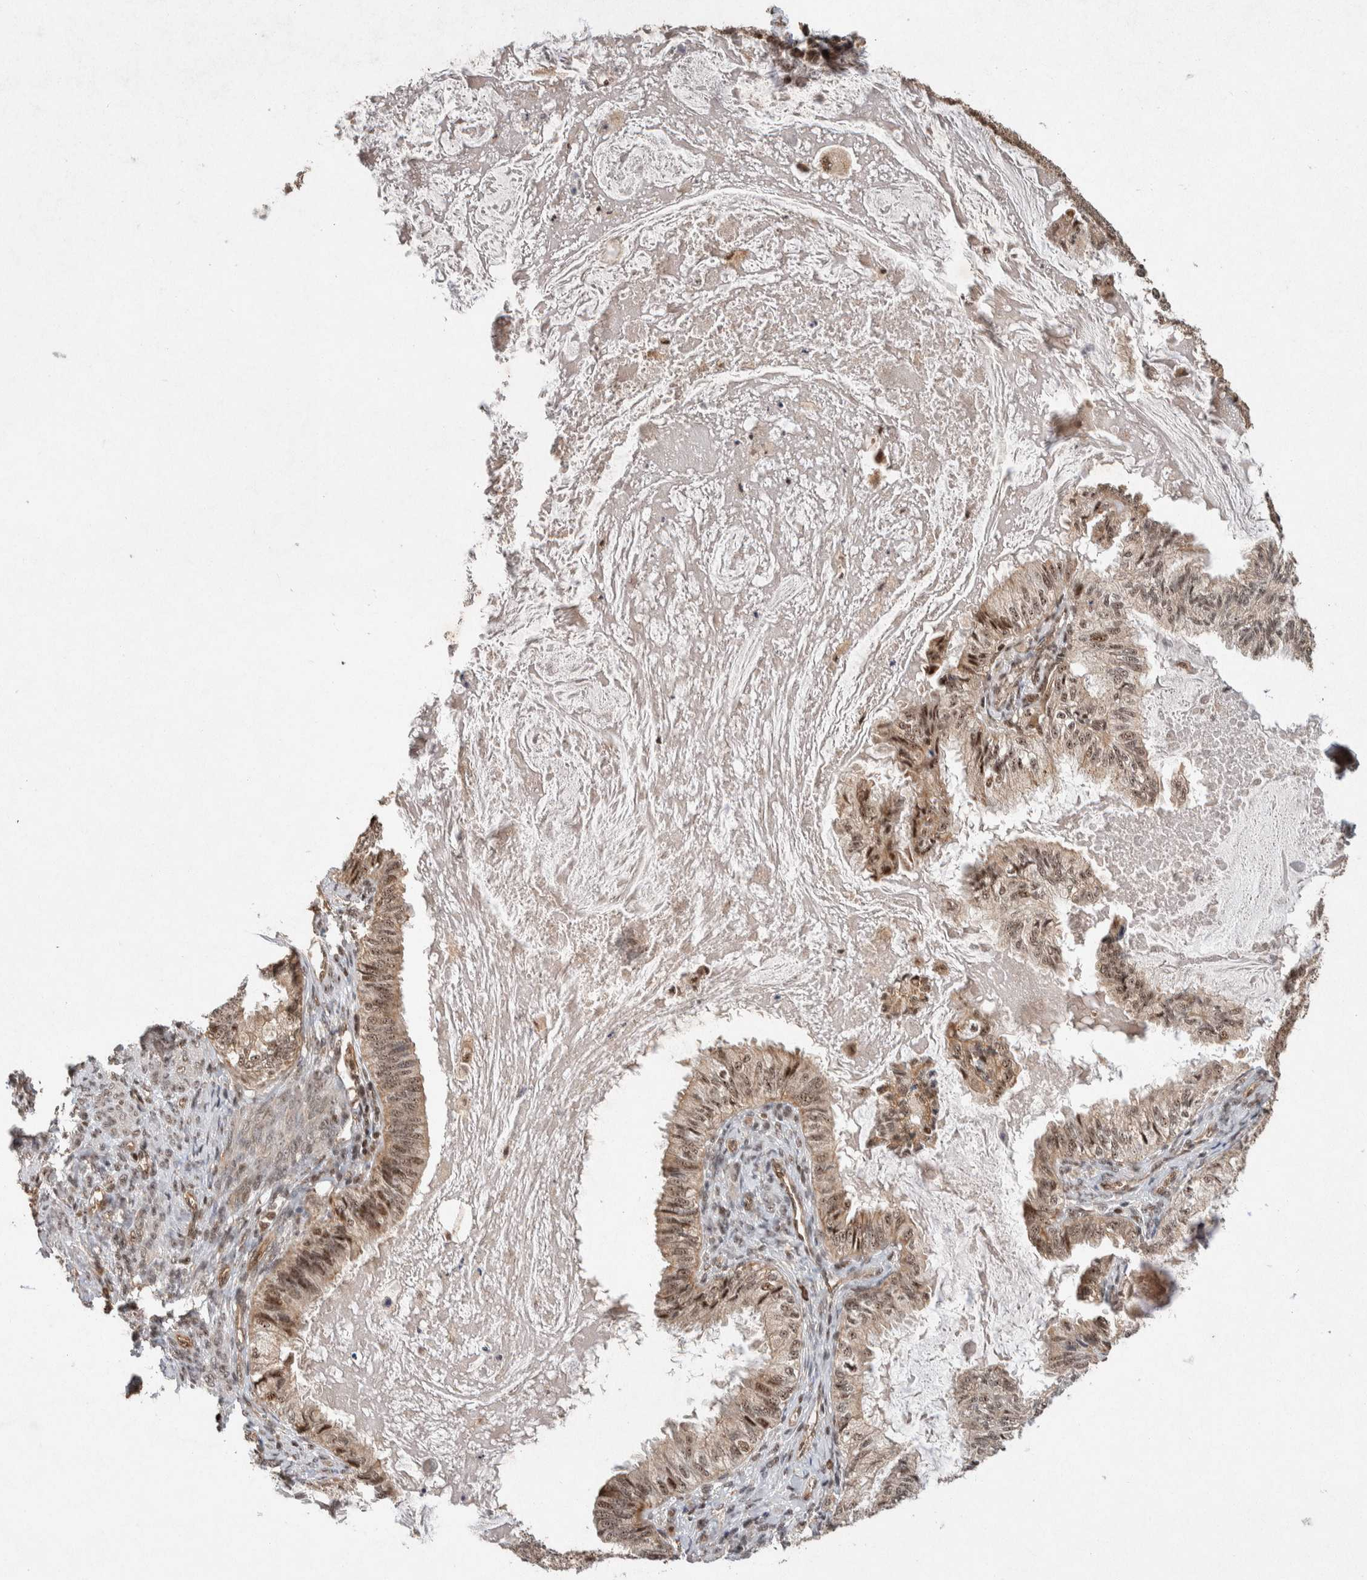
{"staining": {"intensity": "moderate", "quantity": ">75%", "location": "nuclear"}, "tissue": "cervical cancer", "cell_type": "Tumor cells", "image_type": "cancer", "snomed": [{"axis": "morphology", "description": "Normal tissue, NOS"}, {"axis": "morphology", "description": "Adenocarcinoma, NOS"}, {"axis": "topography", "description": "Cervix"}, {"axis": "topography", "description": "Endometrium"}], "caption": "There is medium levels of moderate nuclear expression in tumor cells of cervical adenocarcinoma, as demonstrated by immunohistochemical staining (brown color).", "gene": "TOR1B", "patient": {"sex": "female", "age": 86}}